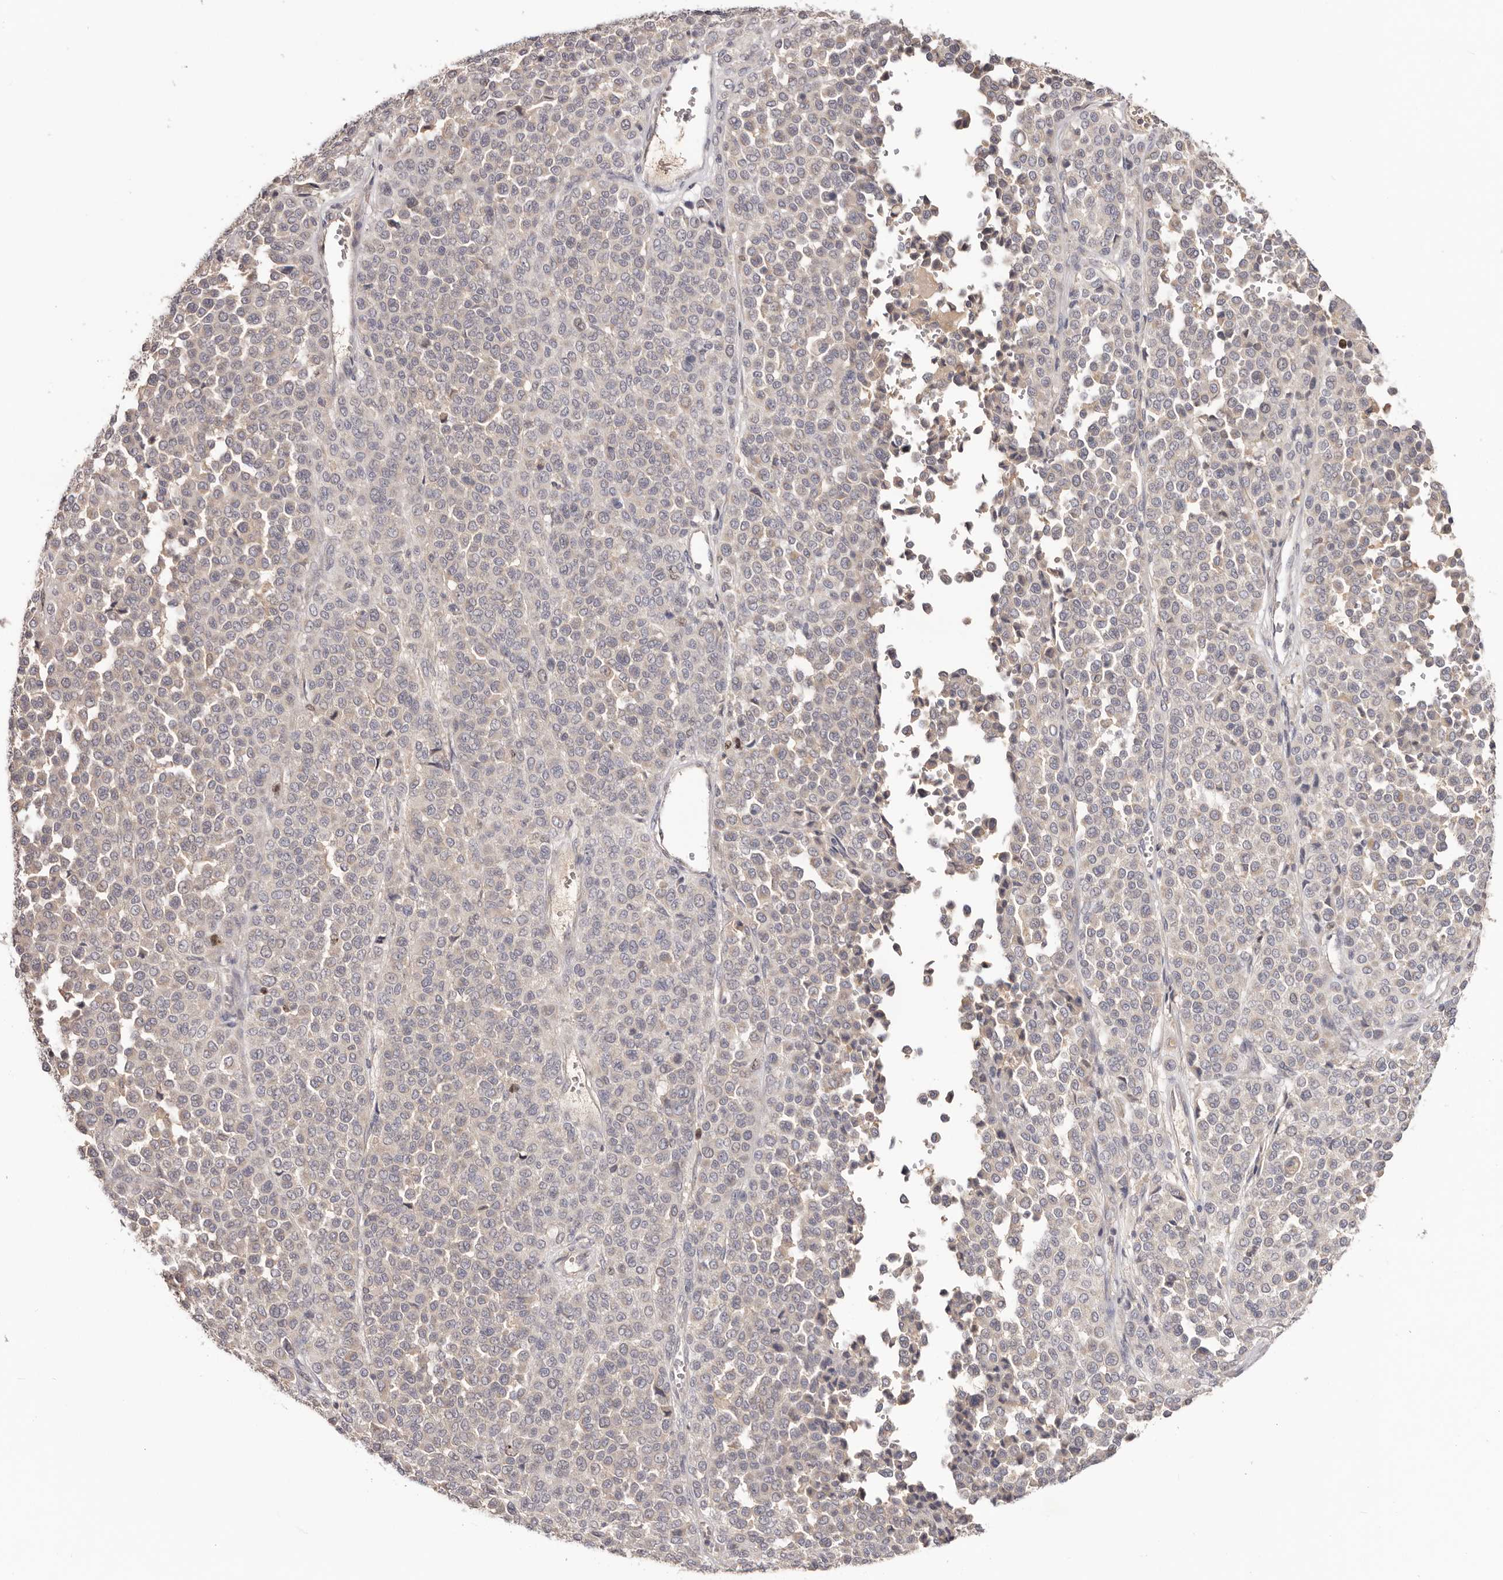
{"staining": {"intensity": "weak", "quantity": "<25%", "location": "cytoplasmic/membranous"}, "tissue": "melanoma", "cell_type": "Tumor cells", "image_type": "cancer", "snomed": [{"axis": "morphology", "description": "Malignant melanoma, Metastatic site"}, {"axis": "topography", "description": "Pancreas"}], "caption": "DAB immunohistochemical staining of malignant melanoma (metastatic site) exhibits no significant positivity in tumor cells.", "gene": "CCDC190", "patient": {"sex": "female", "age": 30}}